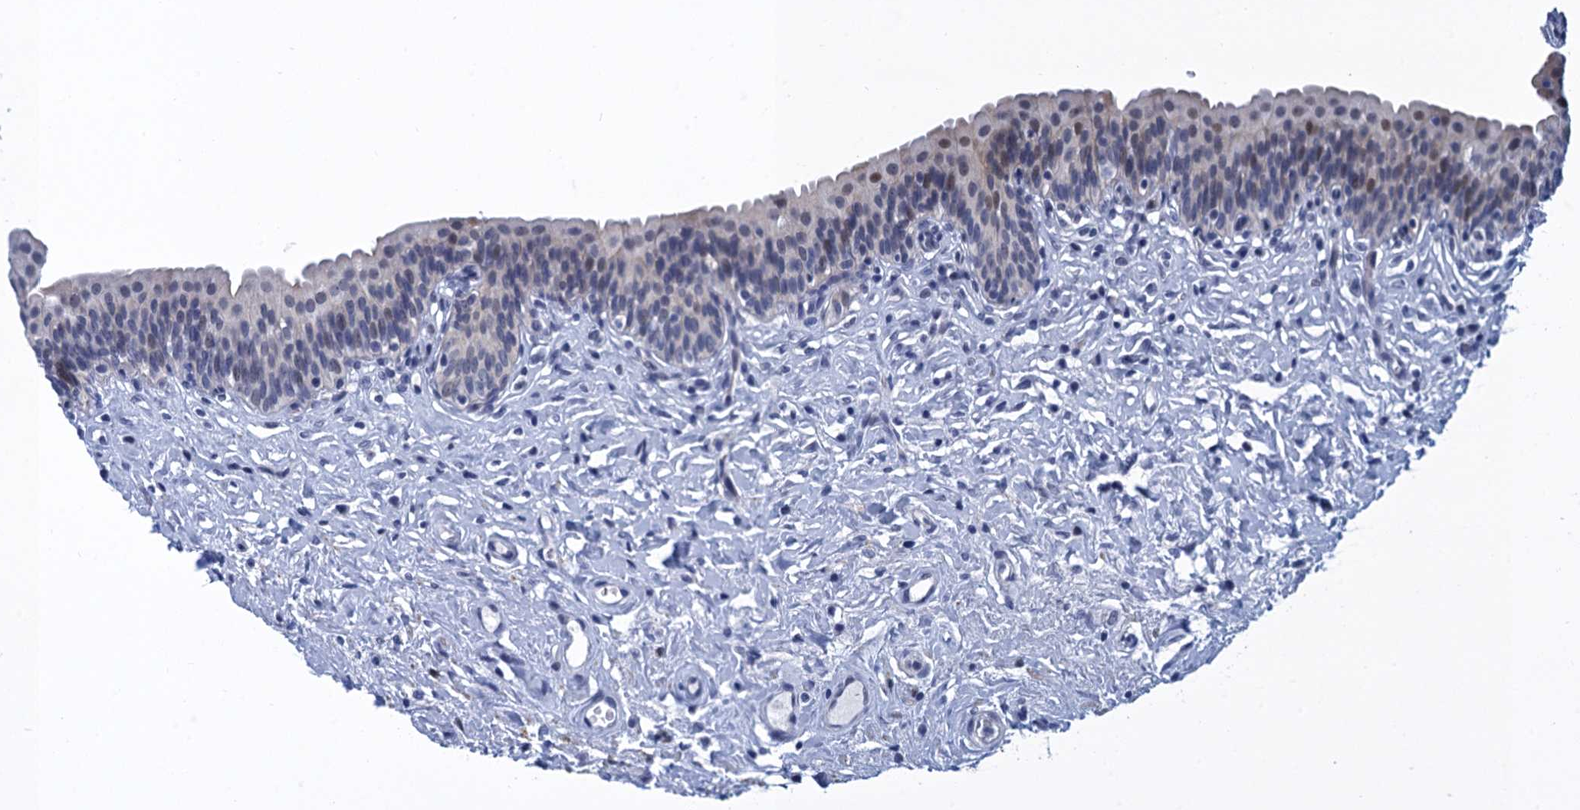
{"staining": {"intensity": "moderate", "quantity": "<25%", "location": "nuclear"}, "tissue": "urinary bladder", "cell_type": "Urothelial cells", "image_type": "normal", "snomed": [{"axis": "morphology", "description": "Normal tissue, NOS"}, {"axis": "topography", "description": "Urinary bladder"}], "caption": "Immunohistochemical staining of normal human urinary bladder shows moderate nuclear protein staining in about <25% of urothelial cells. (IHC, brightfield microscopy, high magnification).", "gene": "GINS3", "patient": {"sex": "male", "age": 83}}